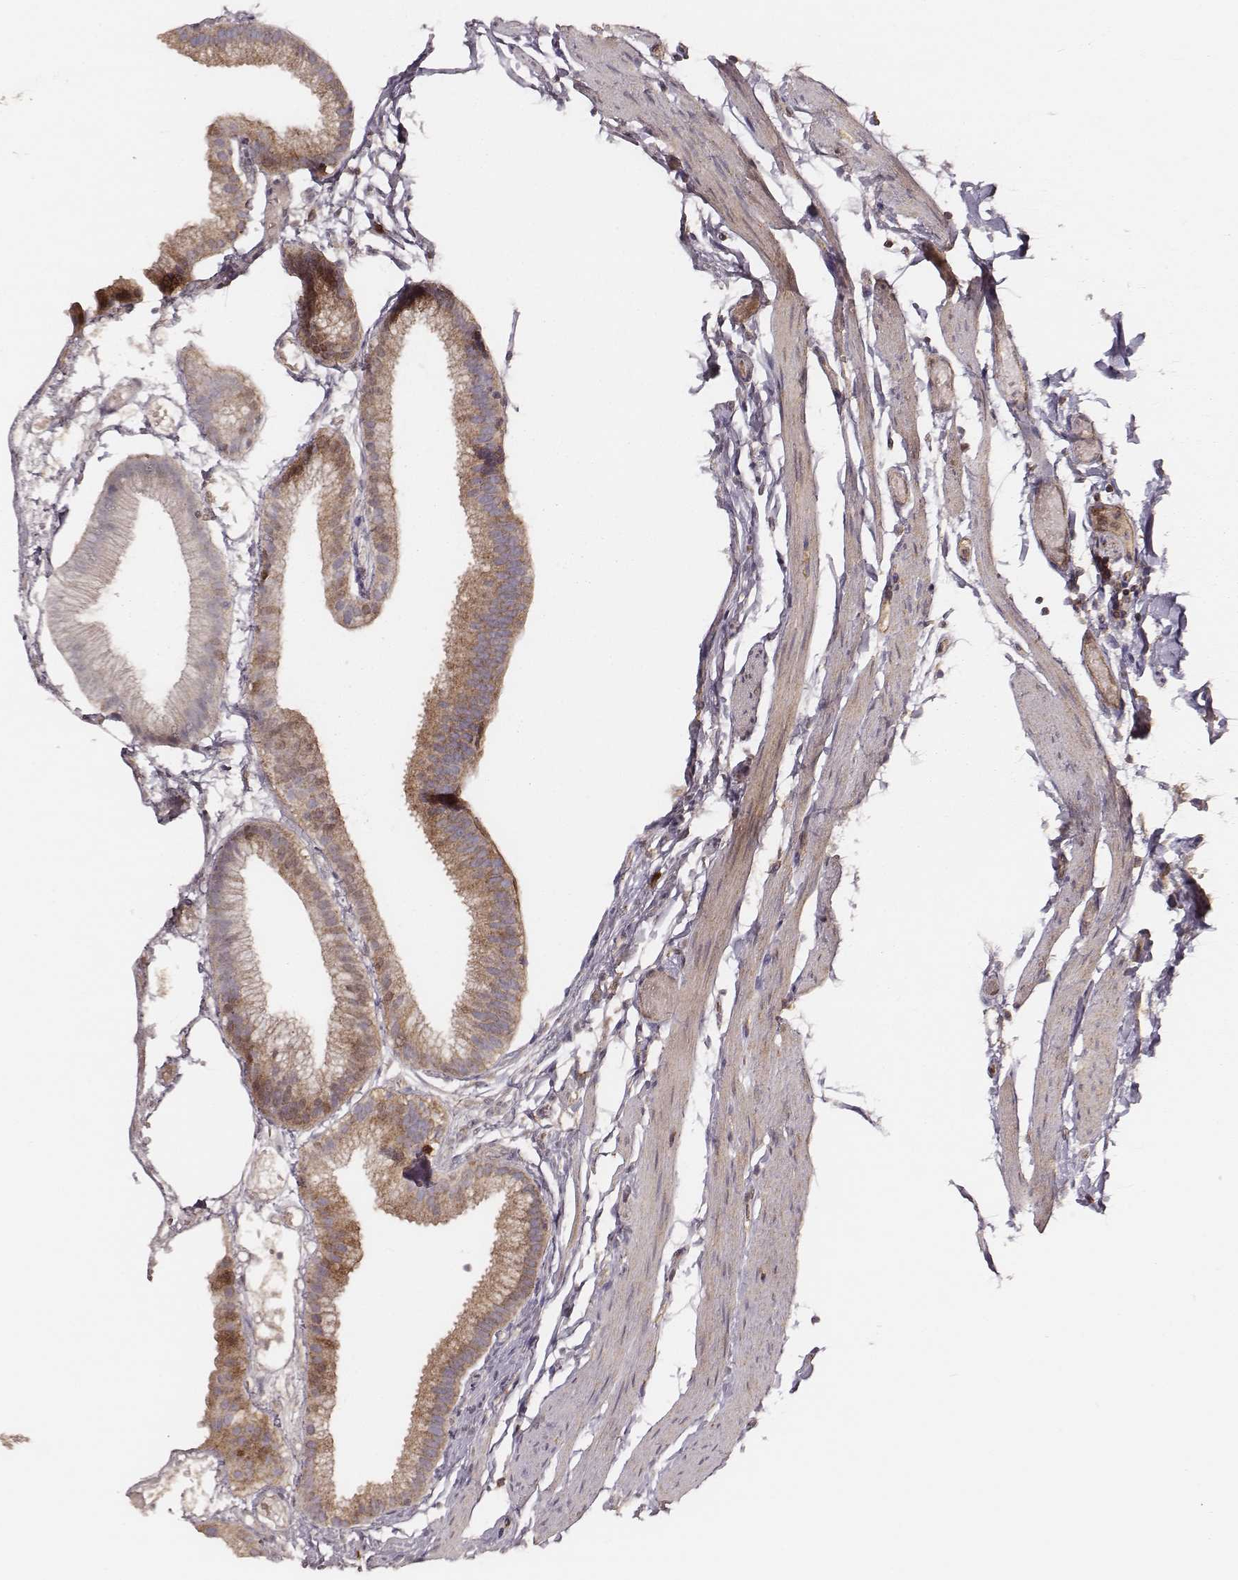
{"staining": {"intensity": "moderate", "quantity": "25%-75%", "location": "cytoplasmic/membranous"}, "tissue": "gallbladder", "cell_type": "Glandular cells", "image_type": "normal", "snomed": [{"axis": "morphology", "description": "Normal tissue, NOS"}, {"axis": "topography", "description": "Gallbladder"}], "caption": "High-magnification brightfield microscopy of normal gallbladder stained with DAB (brown) and counterstained with hematoxylin (blue). glandular cells exhibit moderate cytoplasmic/membranous expression is seen in approximately25%-75% of cells. The staining is performed using DAB brown chromogen to label protein expression. The nuclei are counter-stained blue using hematoxylin.", "gene": "CARS1", "patient": {"sex": "female", "age": 45}}